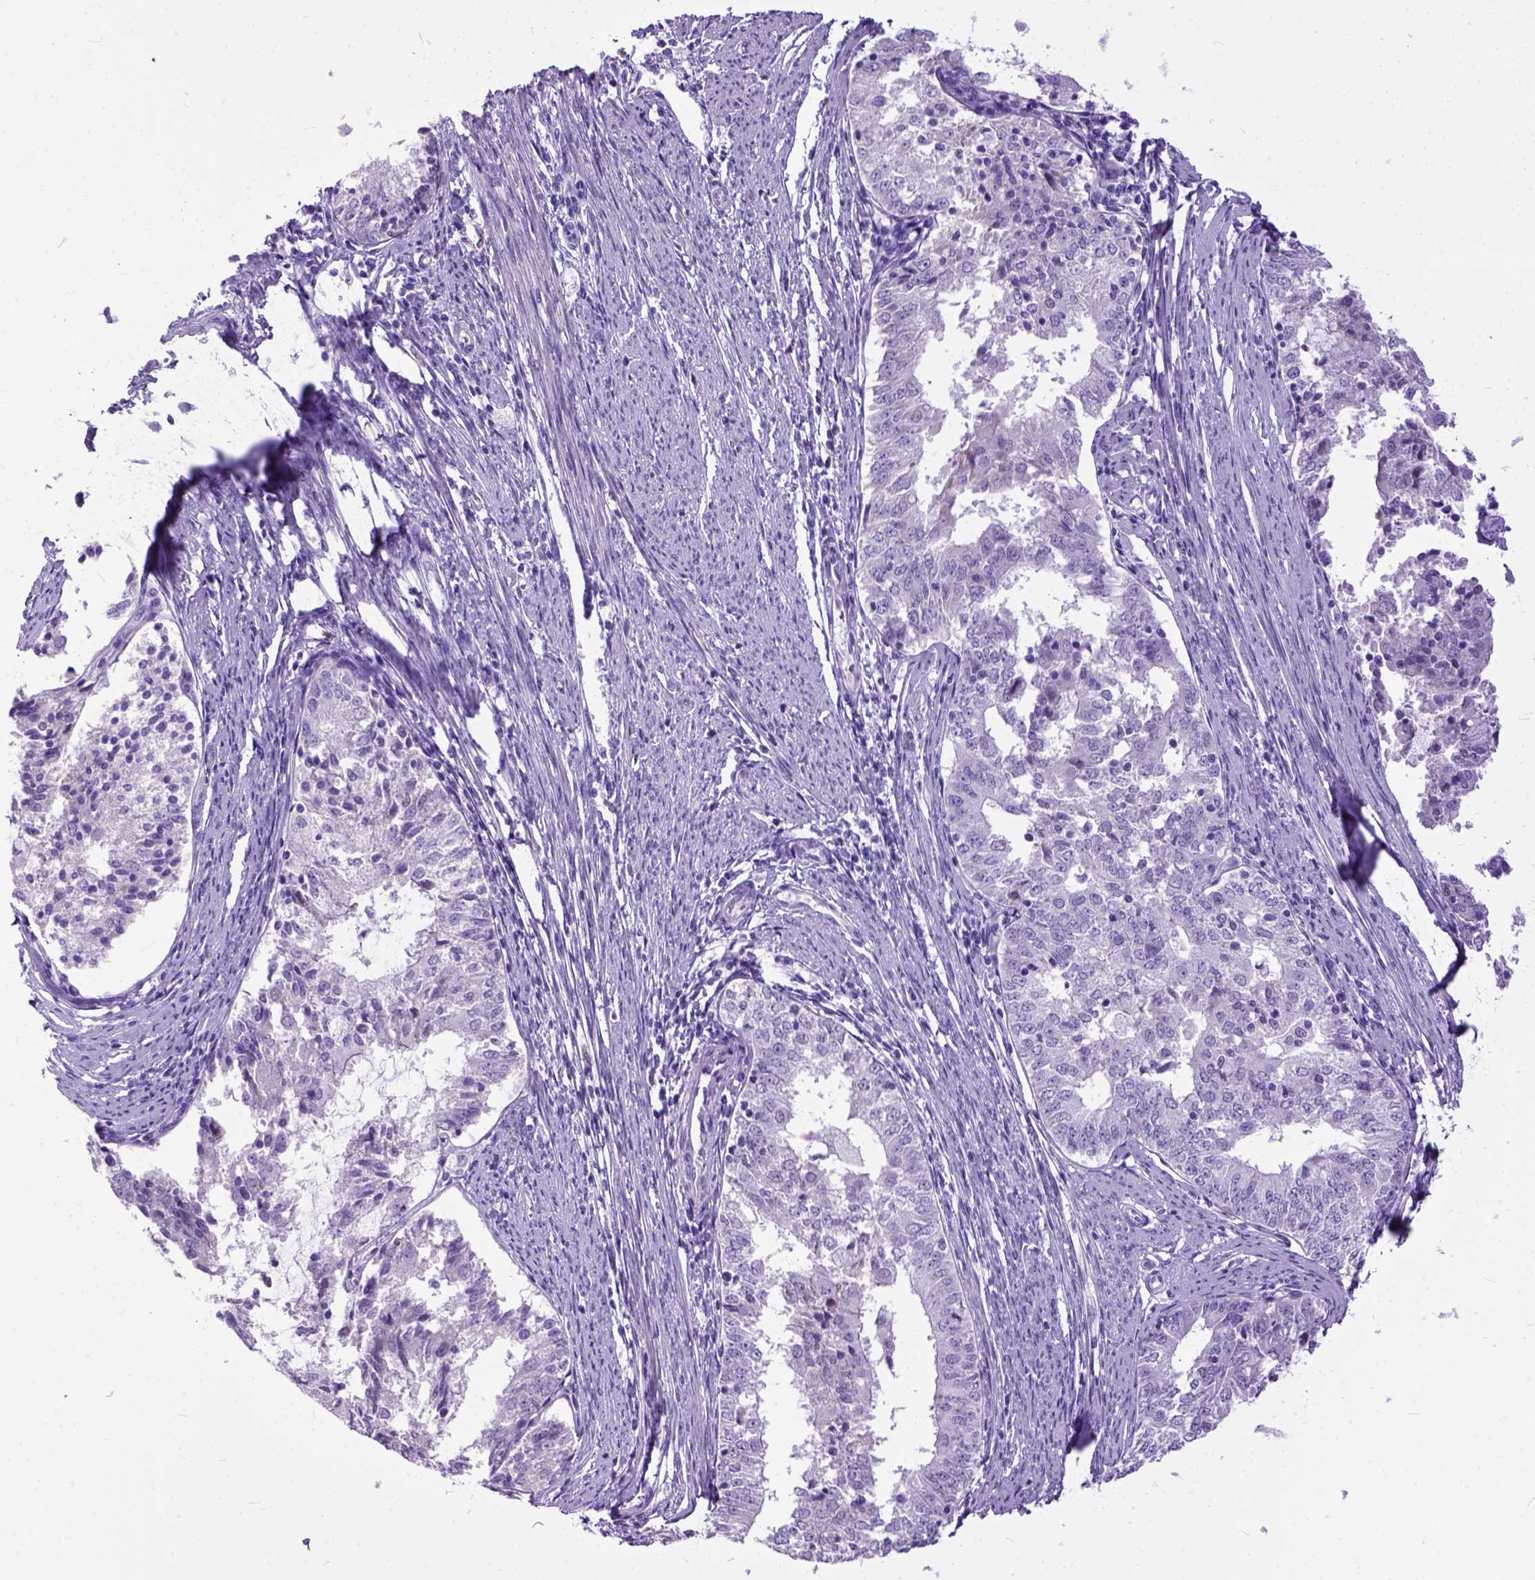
{"staining": {"intensity": "negative", "quantity": "none", "location": "none"}, "tissue": "endometrial cancer", "cell_type": "Tumor cells", "image_type": "cancer", "snomed": [{"axis": "morphology", "description": "Adenocarcinoma, NOS"}, {"axis": "topography", "description": "Endometrium"}], "caption": "Immunohistochemical staining of endometrial adenocarcinoma shows no significant staining in tumor cells. The staining is performed using DAB (3,3'-diaminobenzidine) brown chromogen with nuclei counter-stained in using hematoxylin.", "gene": "CRB1", "patient": {"sex": "female", "age": 57}}